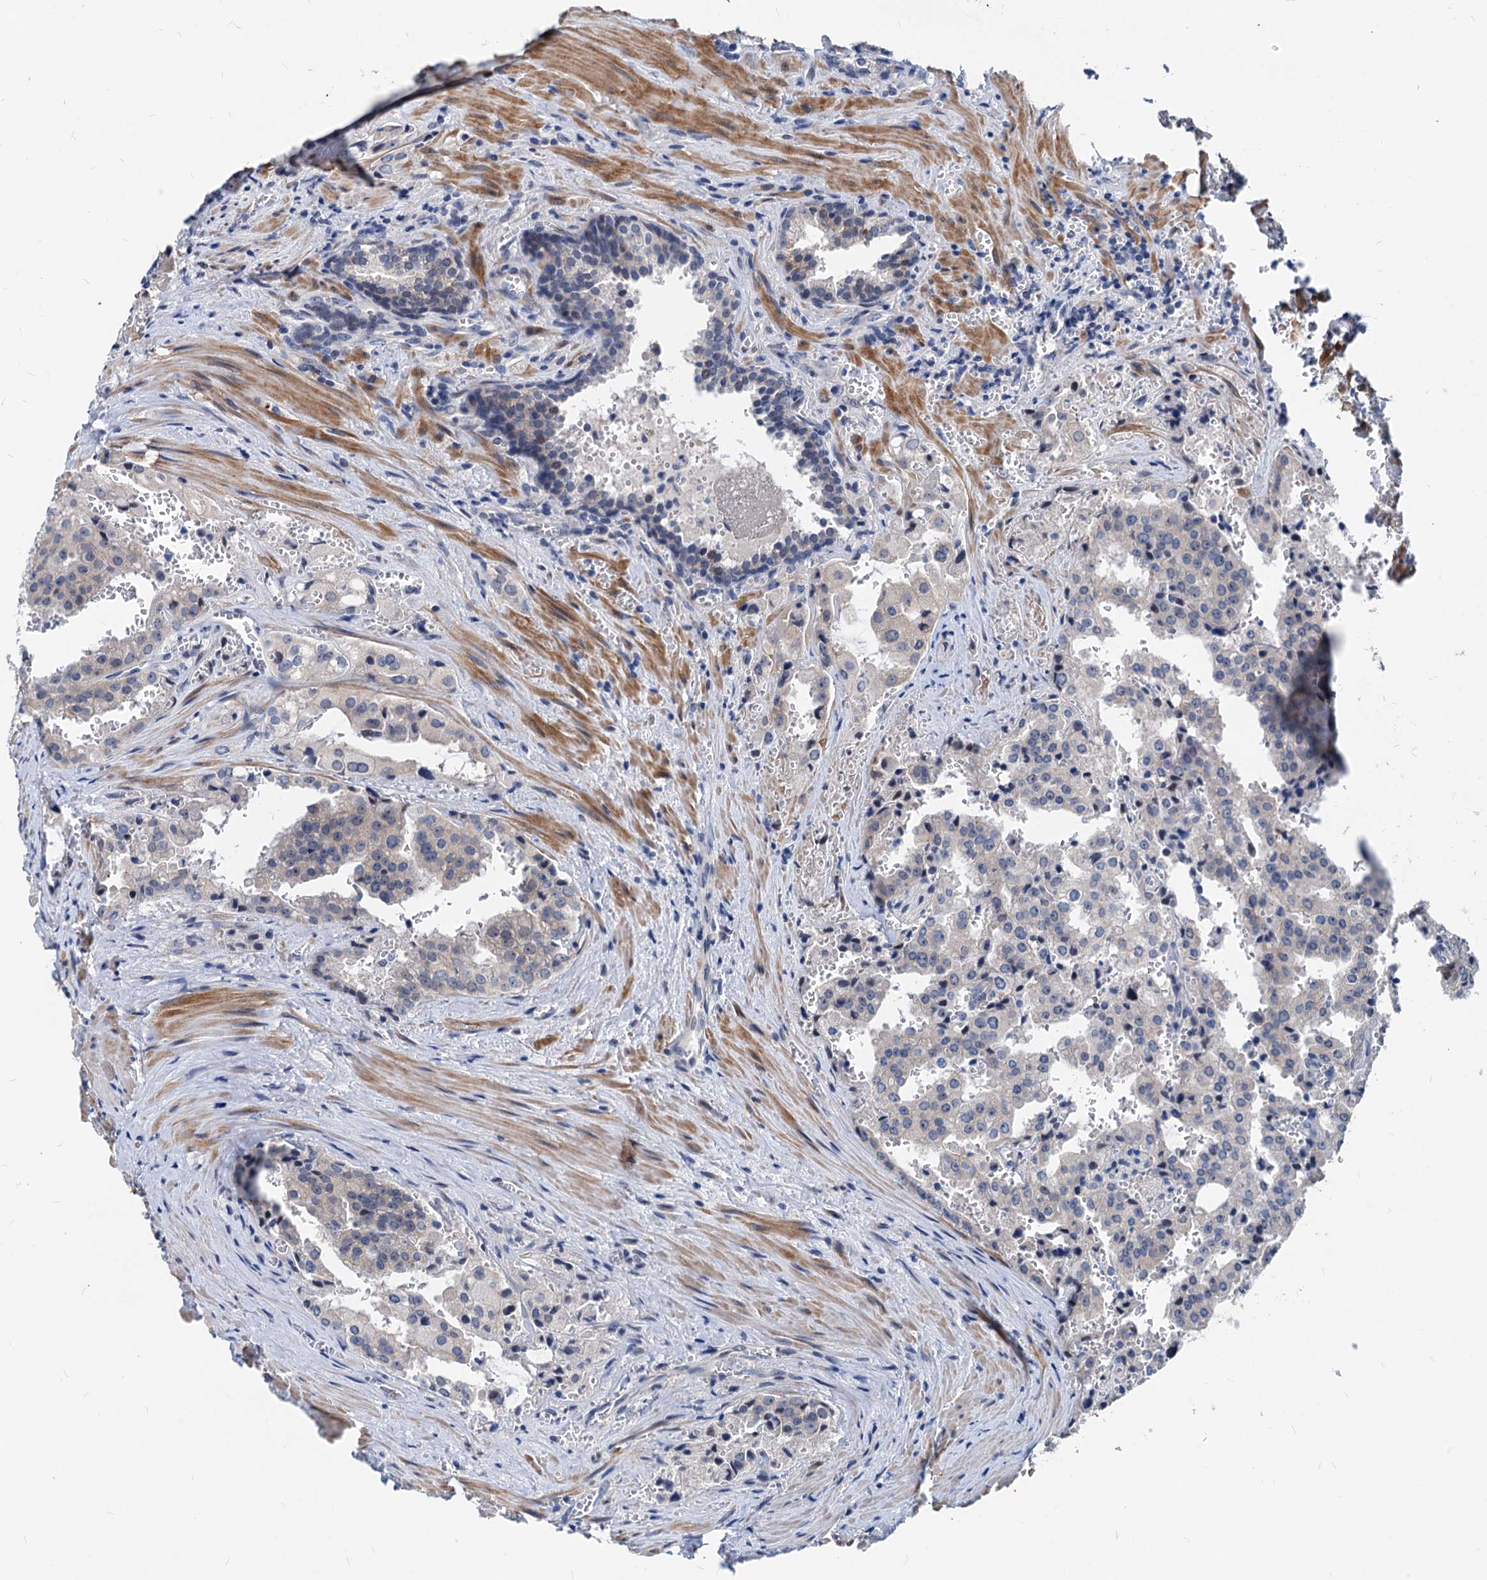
{"staining": {"intensity": "negative", "quantity": "none", "location": "none"}, "tissue": "prostate cancer", "cell_type": "Tumor cells", "image_type": "cancer", "snomed": [{"axis": "morphology", "description": "Adenocarcinoma, High grade"}, {"axis": "topography", "description": "Prostate"}], "caption": "Prostate cancer (high-grade adenocarcinoma) was stained to show a protein in brown. There is no significant positivity in tumor cells.", "gene": "HSF2", "patient": {"sex": "male", "age": 68}}